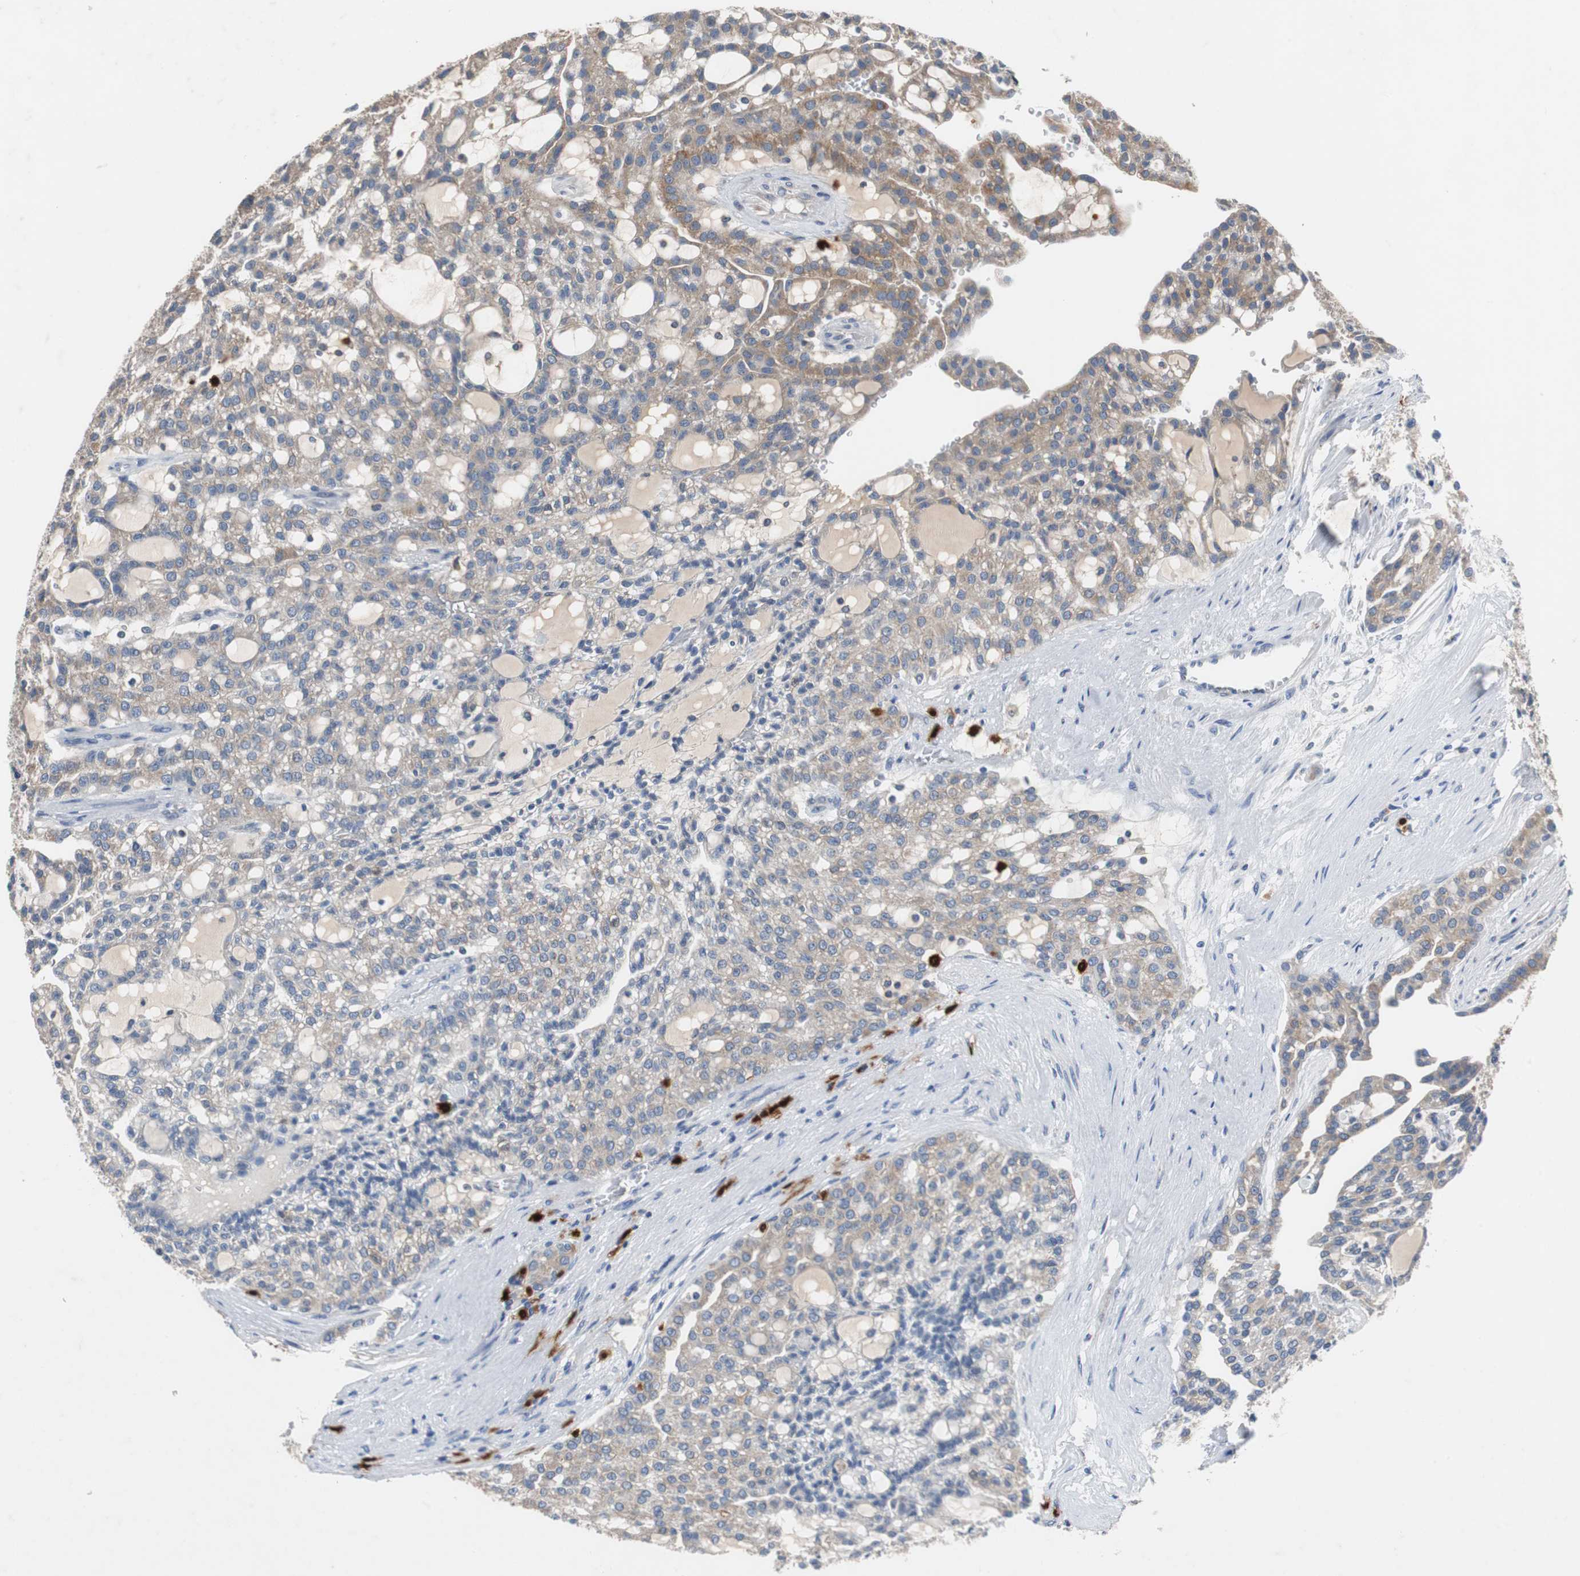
{"staining": {"intensity": "moderate", "quantity": ">75%", "location": "cytoplasmic/membranous"}, "tissue": "renal cancer", "cell_type": "Tumor cells", "image_type": "cancer", "snomed": [{"axis": "morphology", "description": "Adenocarcinoma, NOS"}, {"axis": "topography", "description": "Kidney"}], "caption": "The photomicrograph exhibits a brown stain indicating the presence of a protein in the cytoplasmic/membranous of tumor cells in adenocarcinoma (renal).", "gene": "CALB2", "patient": {"sex": "male", "age": 63}}